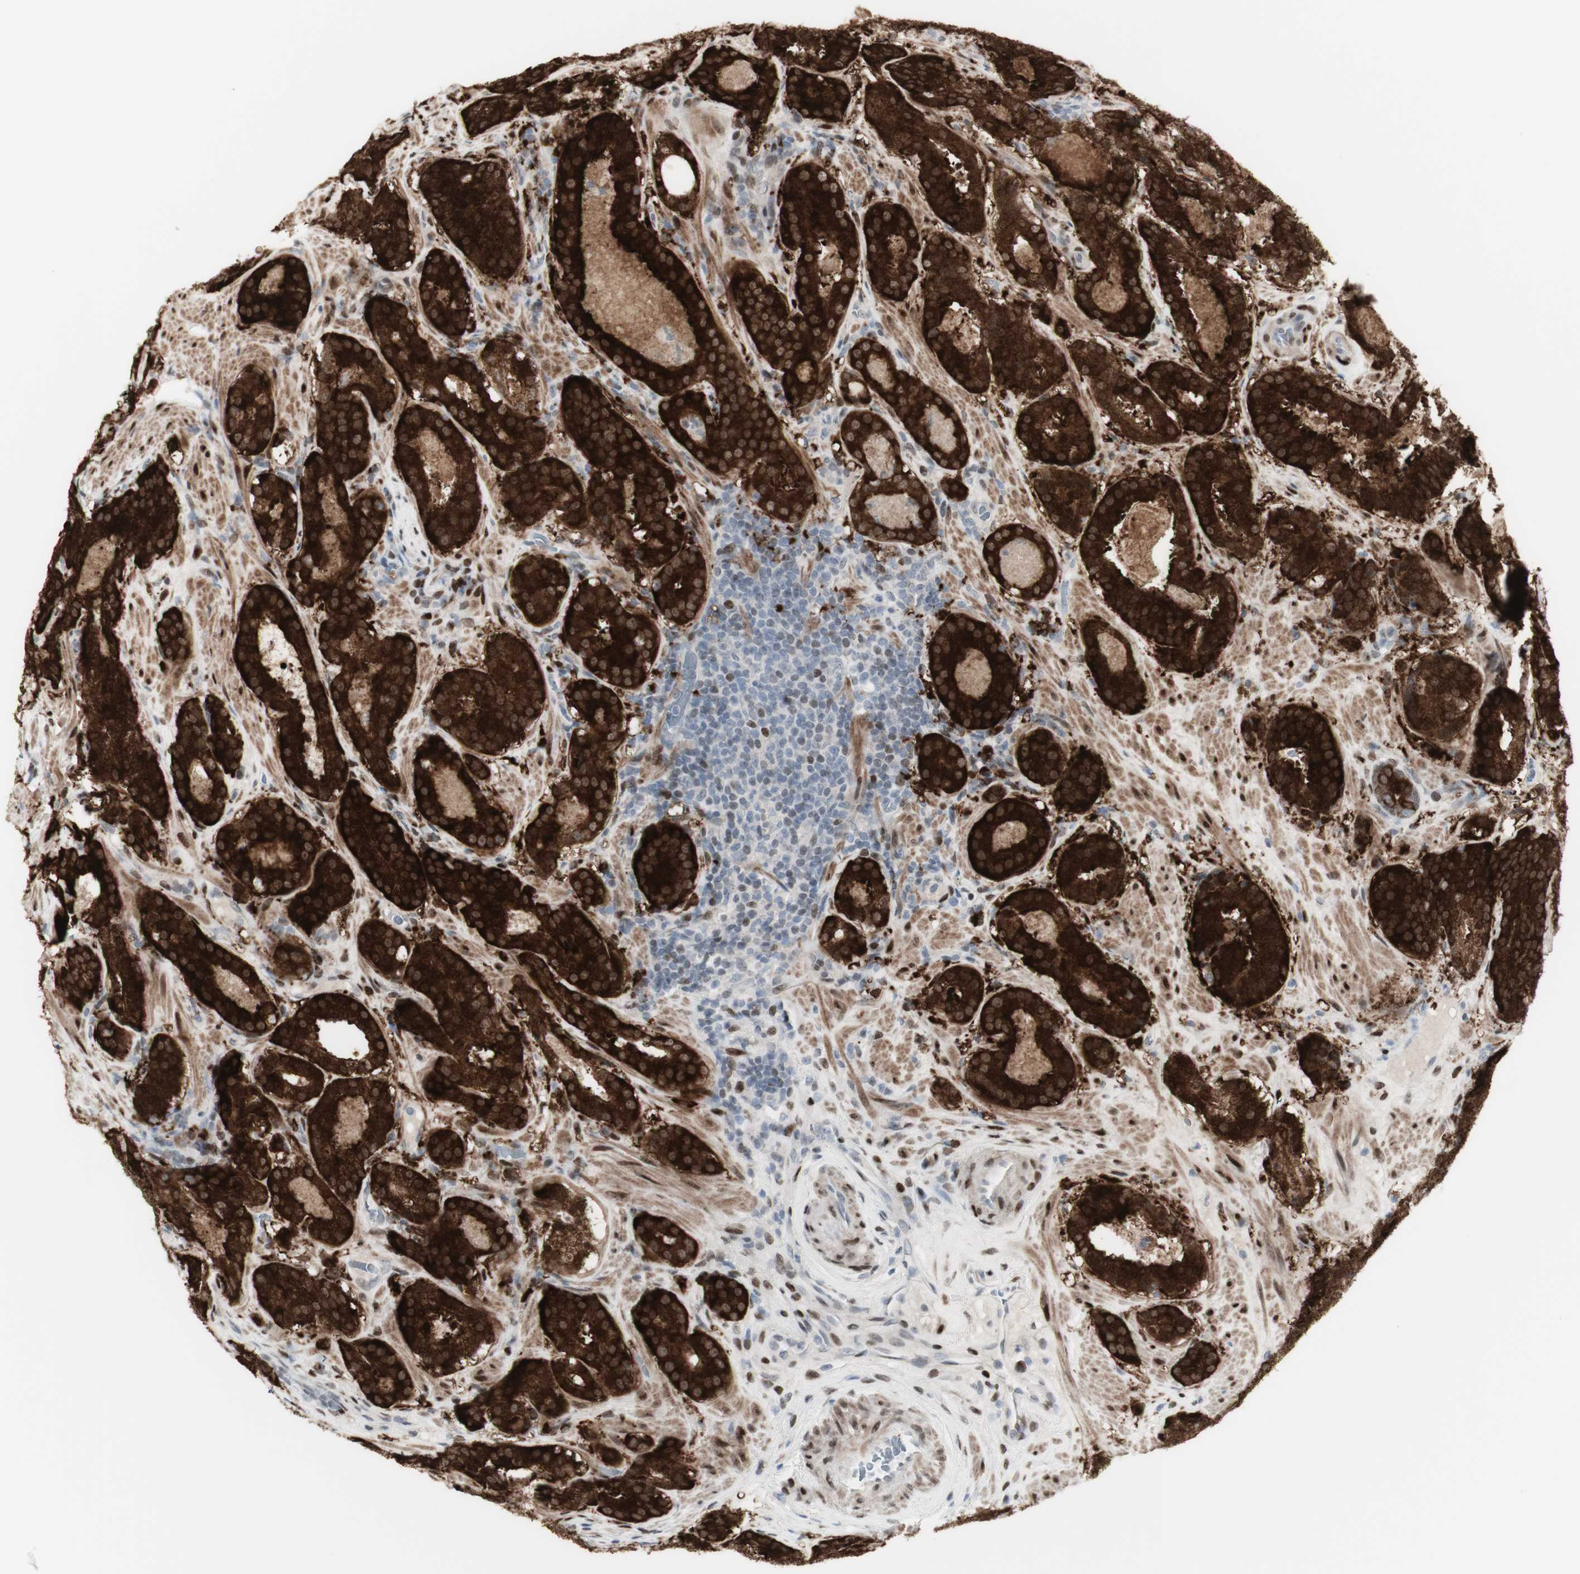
{"staining": {"intensity": "strong", "quantity": ">75%", "location": "cytoplasmic/membranous"}, "tissue": "prostate cancer", "cell_type": "Tumor cells", "image_type": "cancer", "snomed": [{"axis": "morphology", "description": "Adenocarcinoma, Low grade"}, {"axis": "topography", "description": "Prostate"}], "caption": "Prostate cancer (adenocarcinoma (low-grade)) stained for a protein (brown) demonstrates strong cytoplasmic/membranous positive positivity in about >75% of tumor cells.", "gene": "C1orf116", "patient": {"sex": "male", "age": 69}}